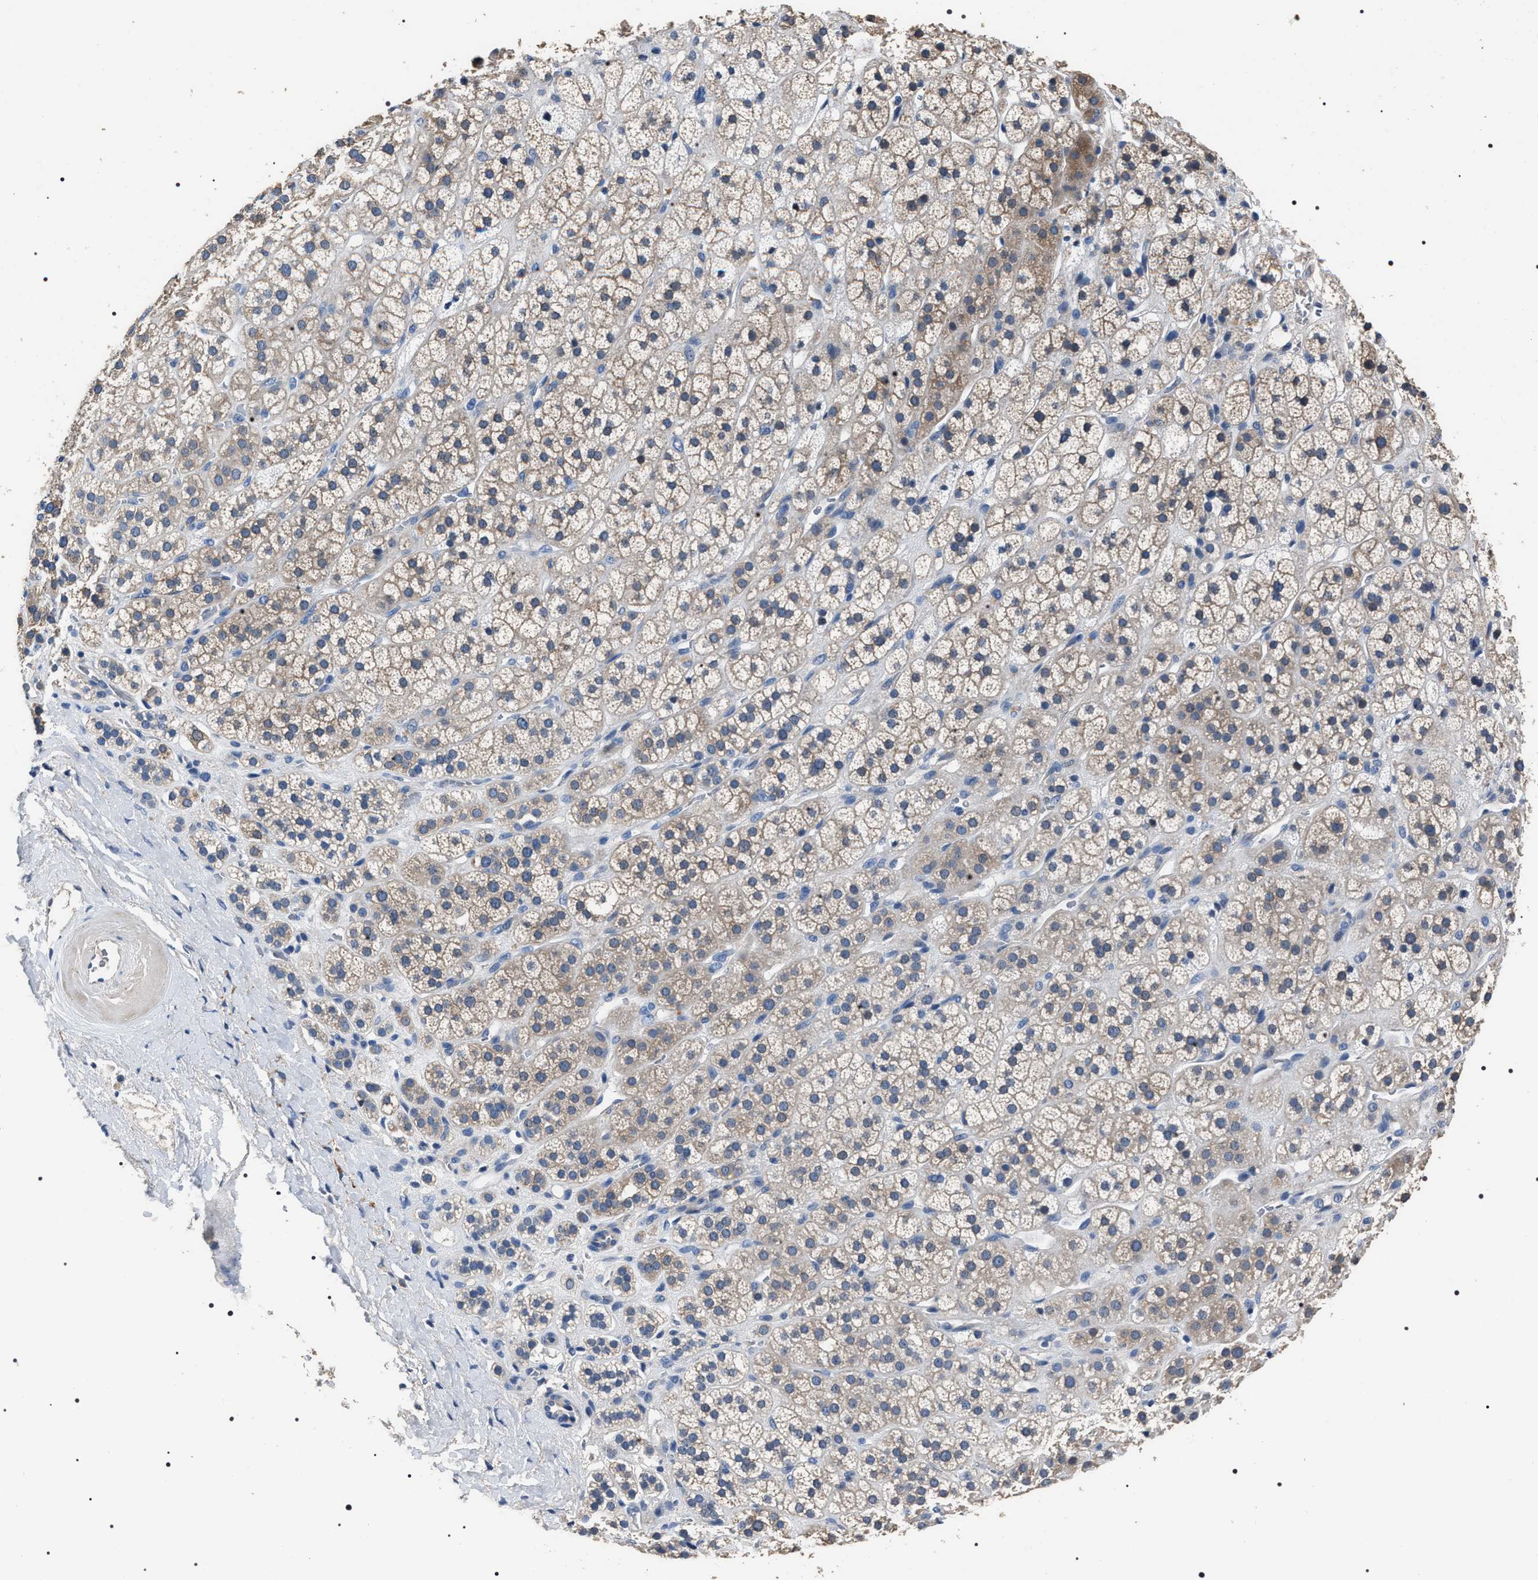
{"staining": {"intensity": "moderate", "quantity": "25%-75%", "location": "cytoplasmic/membranous"}, "tissue": "adrenal gland", "cell_type": "Glandular cells", "image_type": "normal", "snomed": [{"axis": "morphology", "description": "Normal tissue, NOS"}, {"axis": "topography", "description": "Adrenal gland"}], "caption": "This is an image of IHC staining of normal adrenal gland, which shows moderate positivity in the cytoplasmic/membranous of glandular cells.", "gene": "TRIM54", "patient": {"sex": "male", "age": 56}}